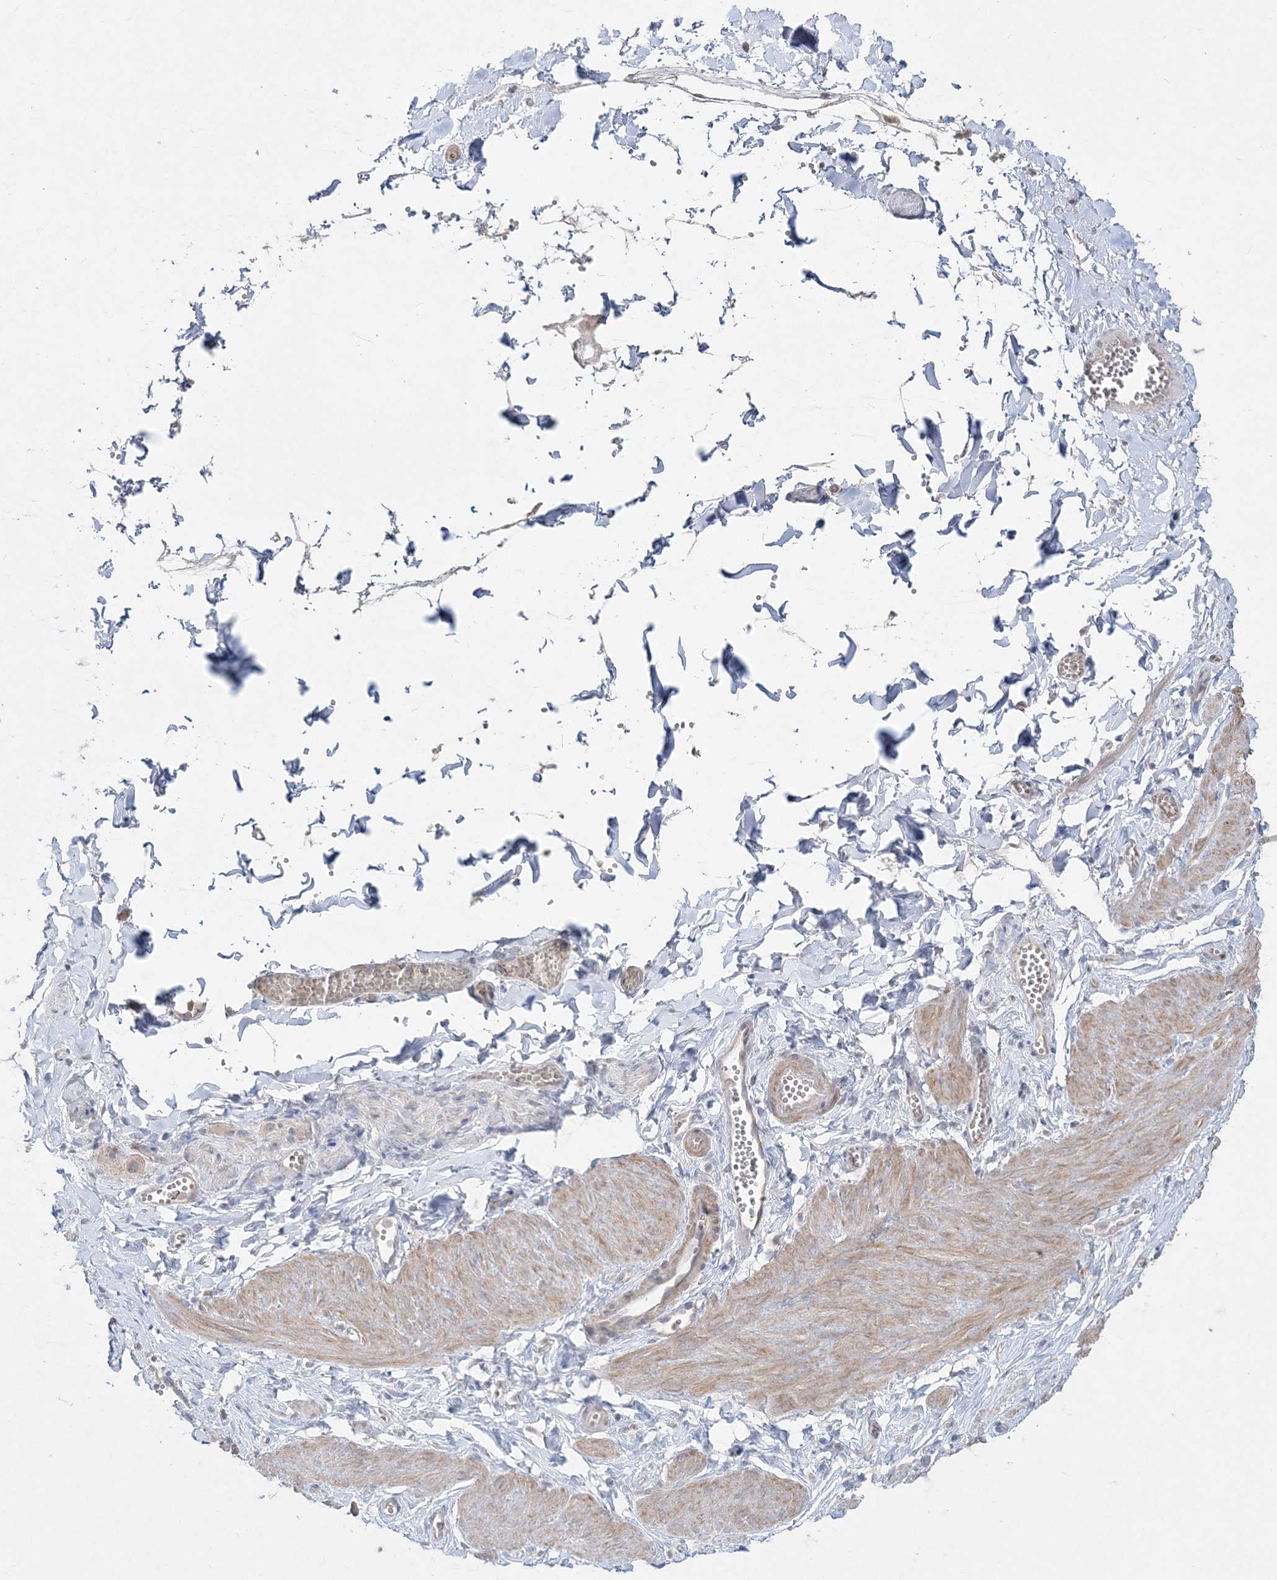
{"staining": {"intensity": "weak", "quantity": "25%-75%", "location": "cytoplasmic/membranous"}, "tissue": "adipose tissue", "cell_type": "Adipocytes", "image_type": "normal", "snomed": [{"axis": "morphology", "description": "Normal tissue, NOS"}, {"axis": "topography", "description": "Gallbladder"}, {"axis": "topography", "description": "Peripheral nerve tissue"}], "caption": "Immunohistochemistry (IHC) (DAB) staining of unremarkable human adipose tissue demonstrates weak cytoplasmic/membranous protein positivity in about 25%-75% of adipocytes. (DAB (3,3'-diaminobenzidine) IHC, brown staining for protein, blue staining for nuclei).", "gene": "SH3BP4", "patient": {"sex": "male", "age": 38}}